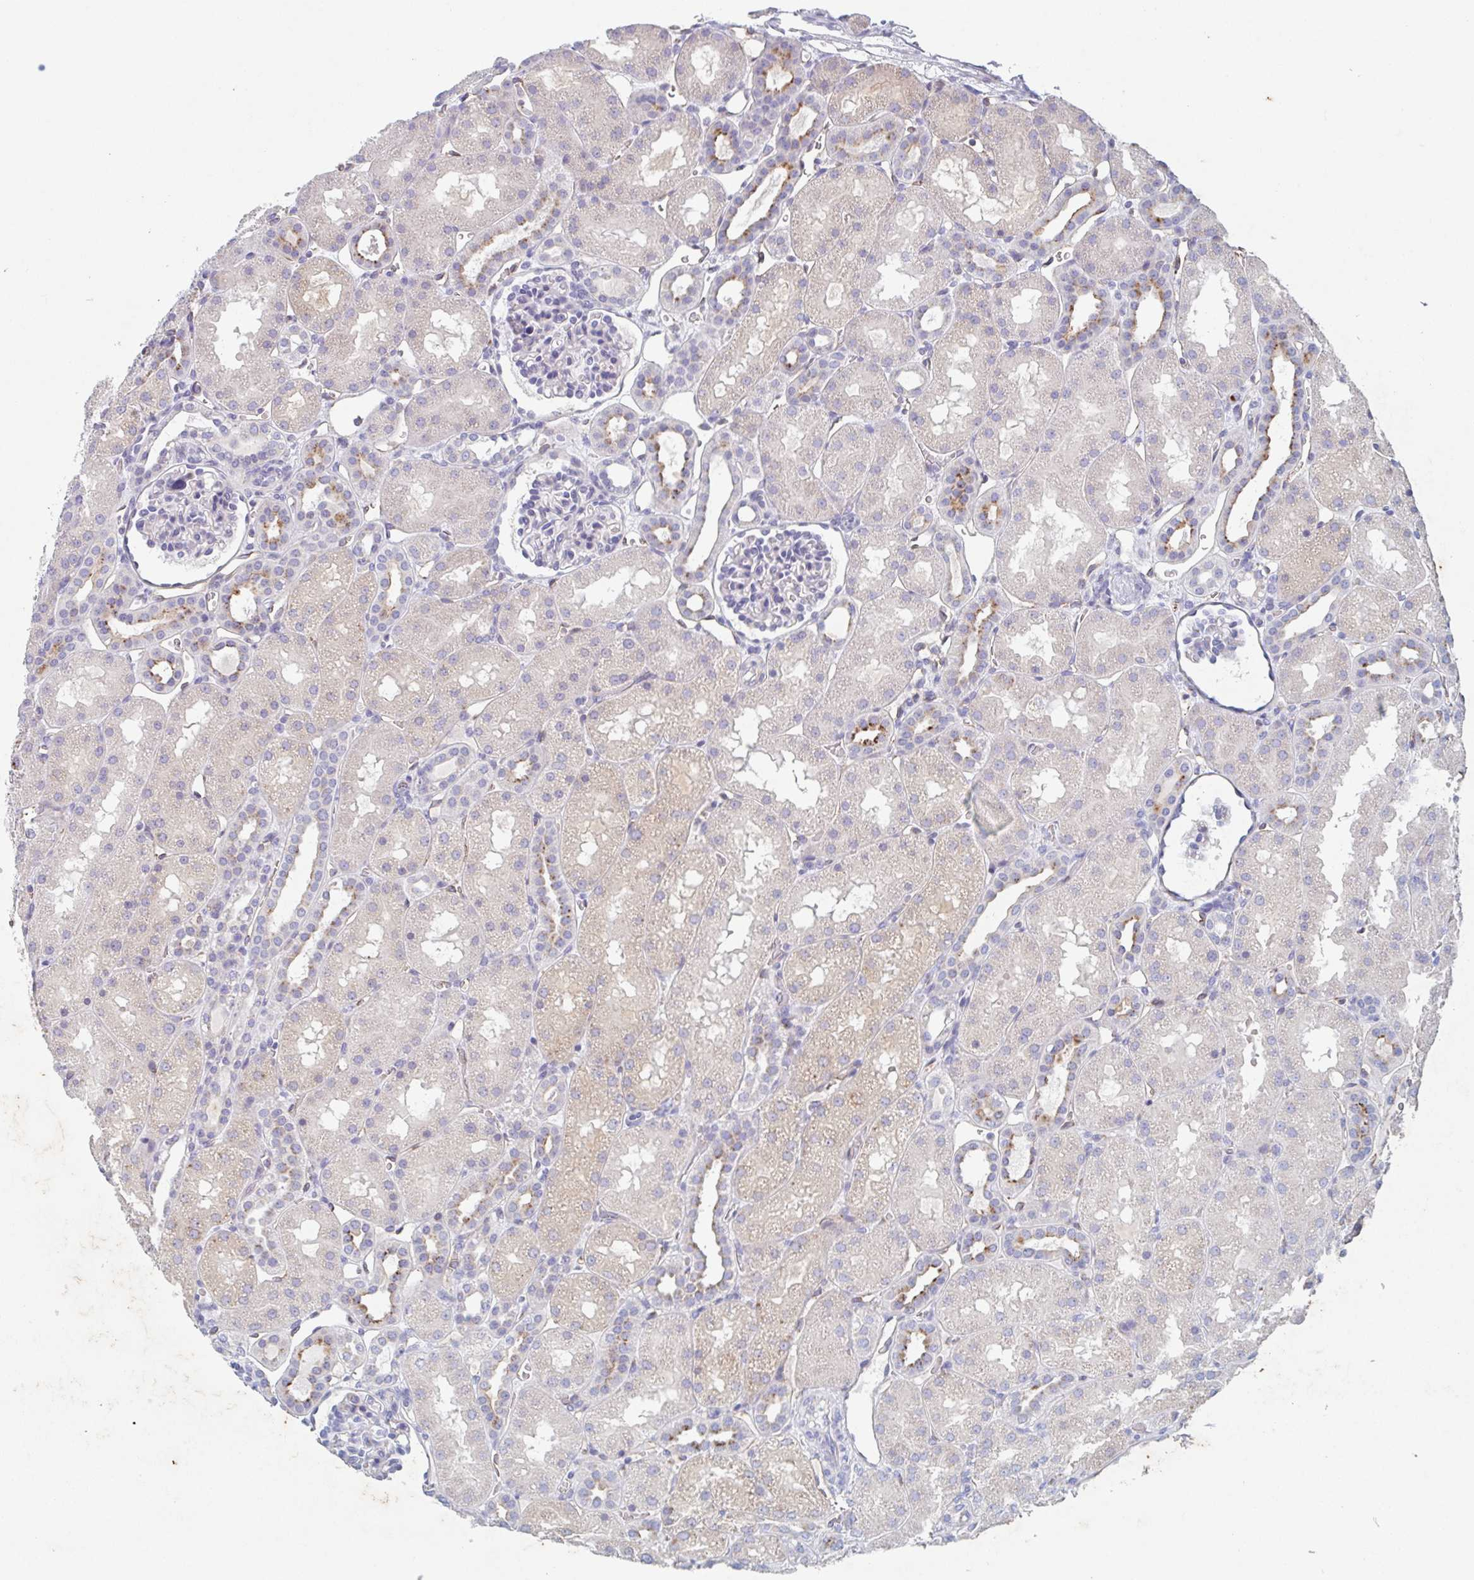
{"staining": {"intensity": "negative", "quantity": "none", "location": "none"}, "tissue": "kidney", "cell_type": "Cells in glomeruli", "image_type": "normal", "snomed": [{"axis": "morphology", "description": "Normal tissue, NOS"}, {"axis": "topography", "description": "Kidney"}], "caption": "A micrograph of kidney stained for a protein reveals no brown staining in cells in glomeruli. (Brightfield microscopy of DAB immunohistochemistry at high magnification).", "gene": "MANBA", "patient": {"sex": "male", "age": 2}}